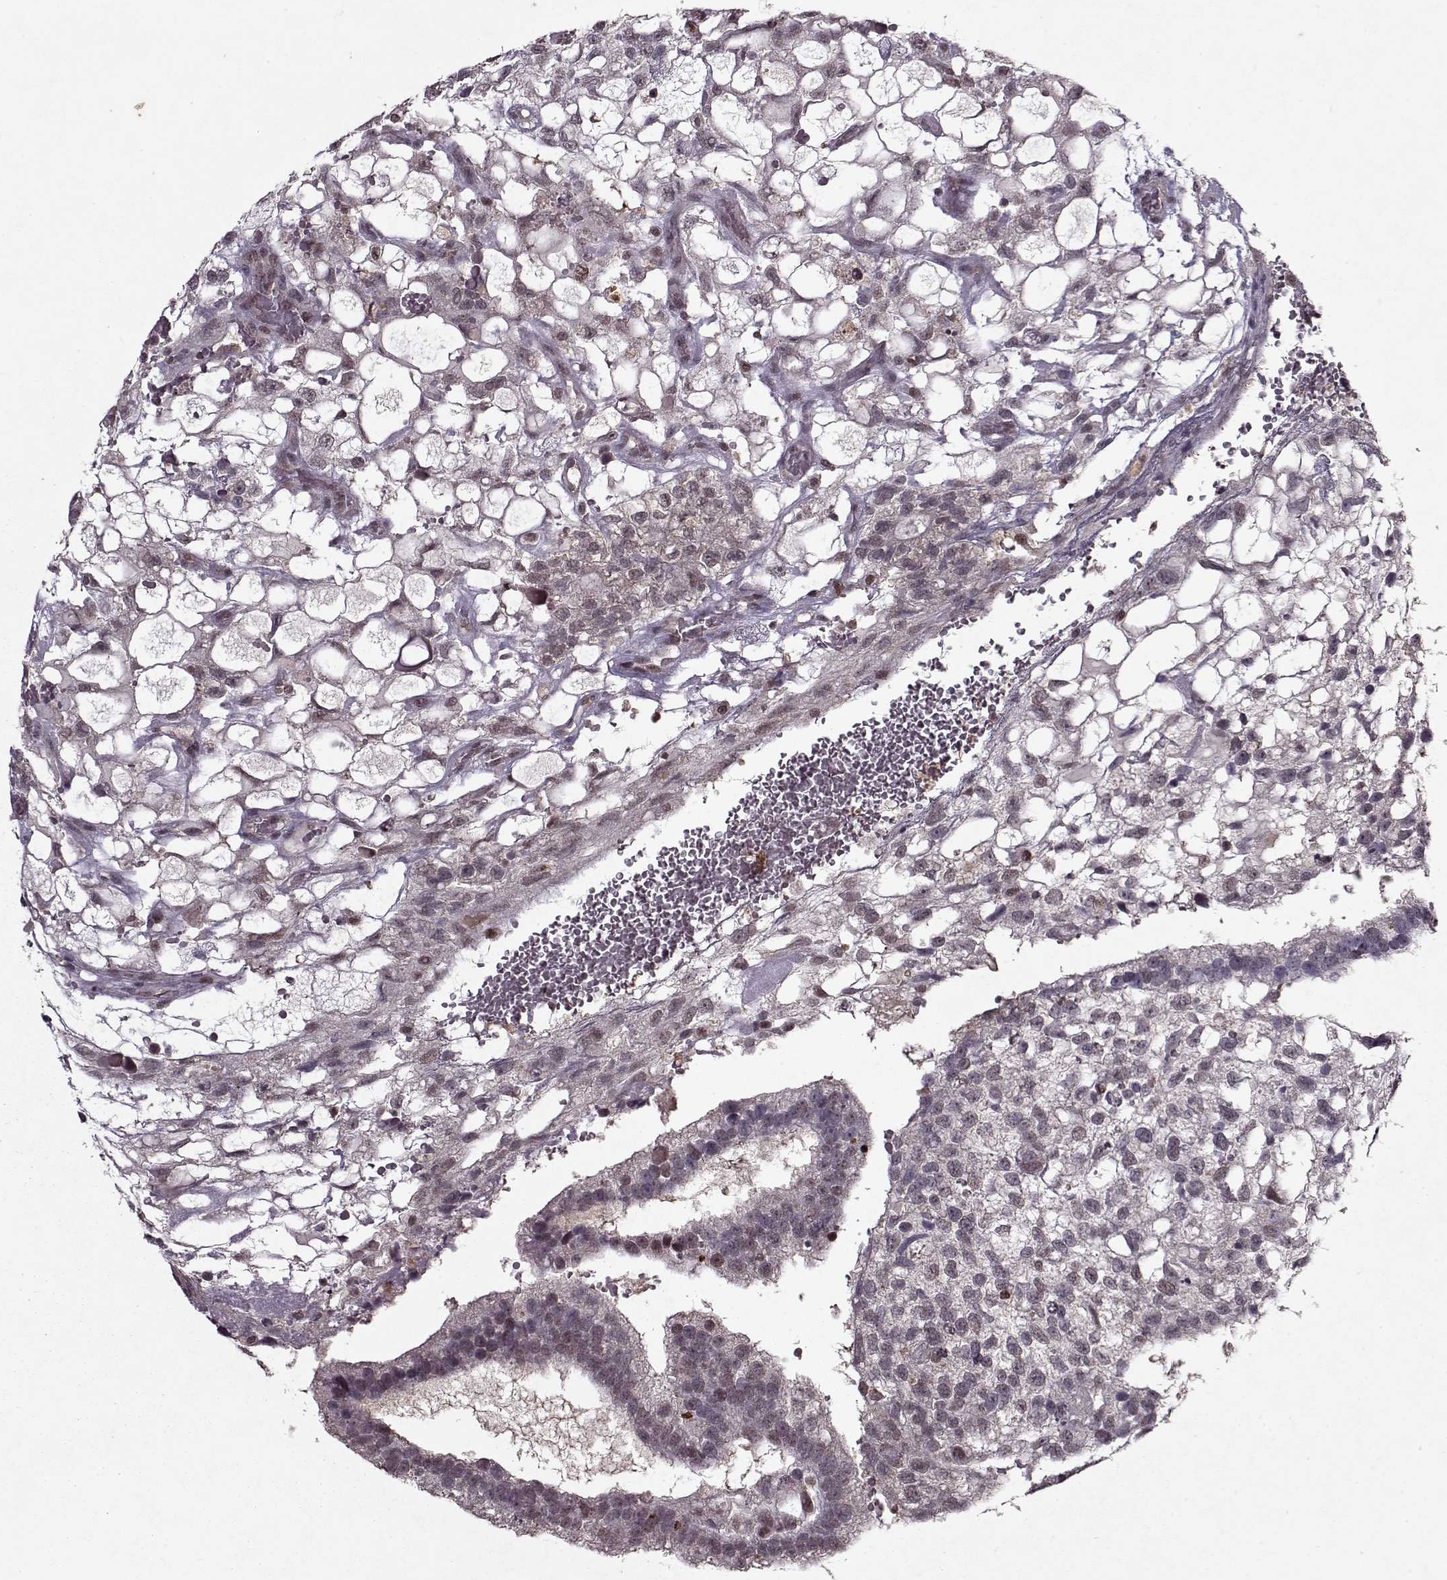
{"staining": {"intensity": "weak", "quantity": "<25%", "location": "nuclear"}, "tissue": "testis cancer", "cell_type": "Tumor cells", "image_type": "cancer", "snomed": [{"axis": "morphology", "description": "Normal tissue, NOS"}, {"axis": "morphology", "description": "Carcinoma, Embryonal, NOS"}, {"axis": "topography", "description": "Testis"}, {"axis": "topography", "description": "Epididymis"}], "caption": "An immunohistochemistry photomicrograph of testis cancer is shown. There is no staining in tumor cells of testis cancer. The staining was performed using DAB to visualize the protein expression in brown, while the nuclei were stained in blue with hematoxylin (Magnification: 20x).", "gene": "PSMA7", "patient": {"sex": "male", "age": 32}}